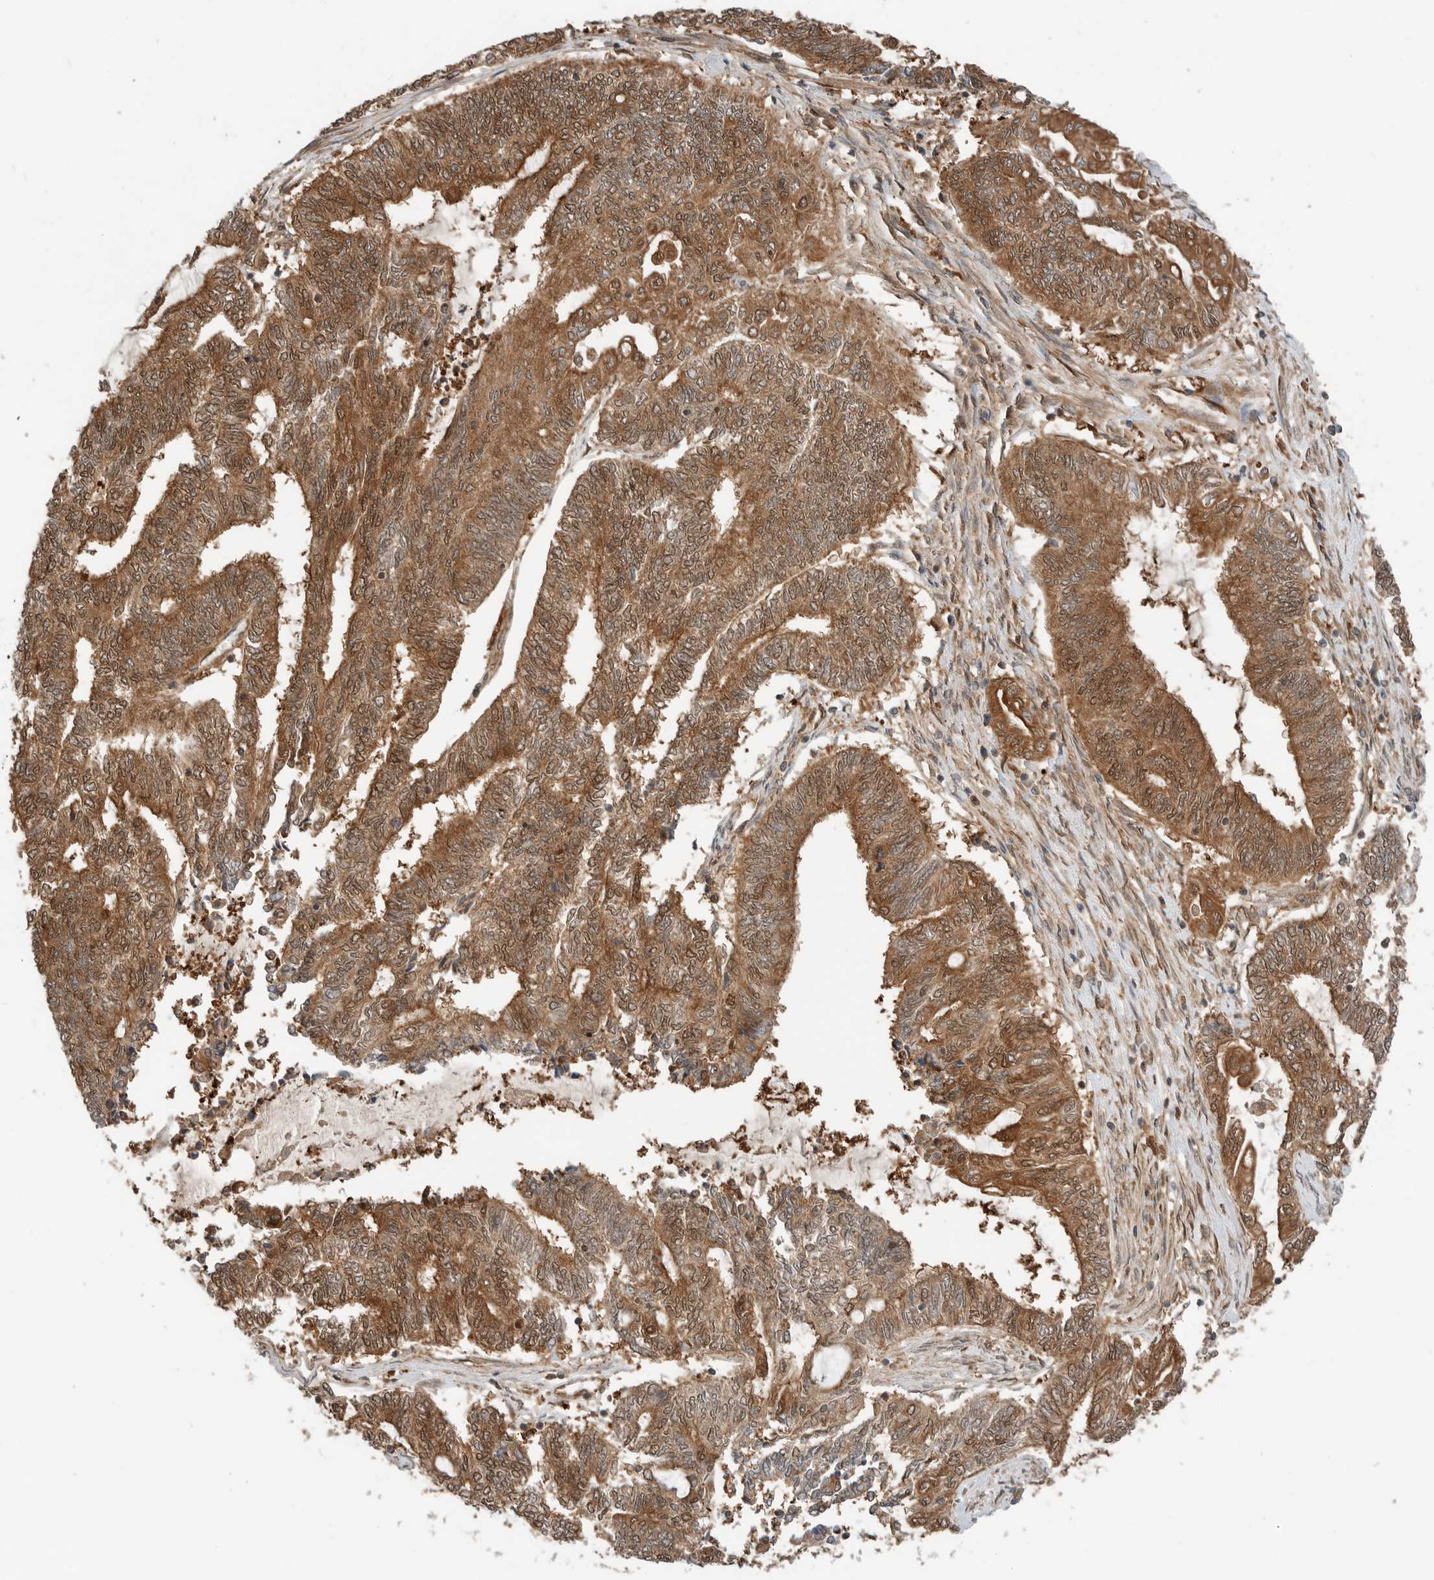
{"staining": {"intensity": "moderate", "quantity": ">75%", "location": "cytoplasmic/membranous"}, "tissue": "endometrial cancer", "cell_type": "Tumor cells", "image_type": "cancer", "snomed": [{"axis": "morphology", "description": "Adenocarcinoma, NOS"}, {"axis": "topography", "description": "Uterus"}, {"axis": "topography", "description": "Endometrium"}], "caption": "IHC (DAB (3,3'-diaminobenzidine)) staining of endometrial cancer exhibits moderate cytoplasmic/membranous protein expression in approximately >75% of tumor cells.", "gene": "XPNPEP1", "patient": {"sex": "female", "age": 70}}